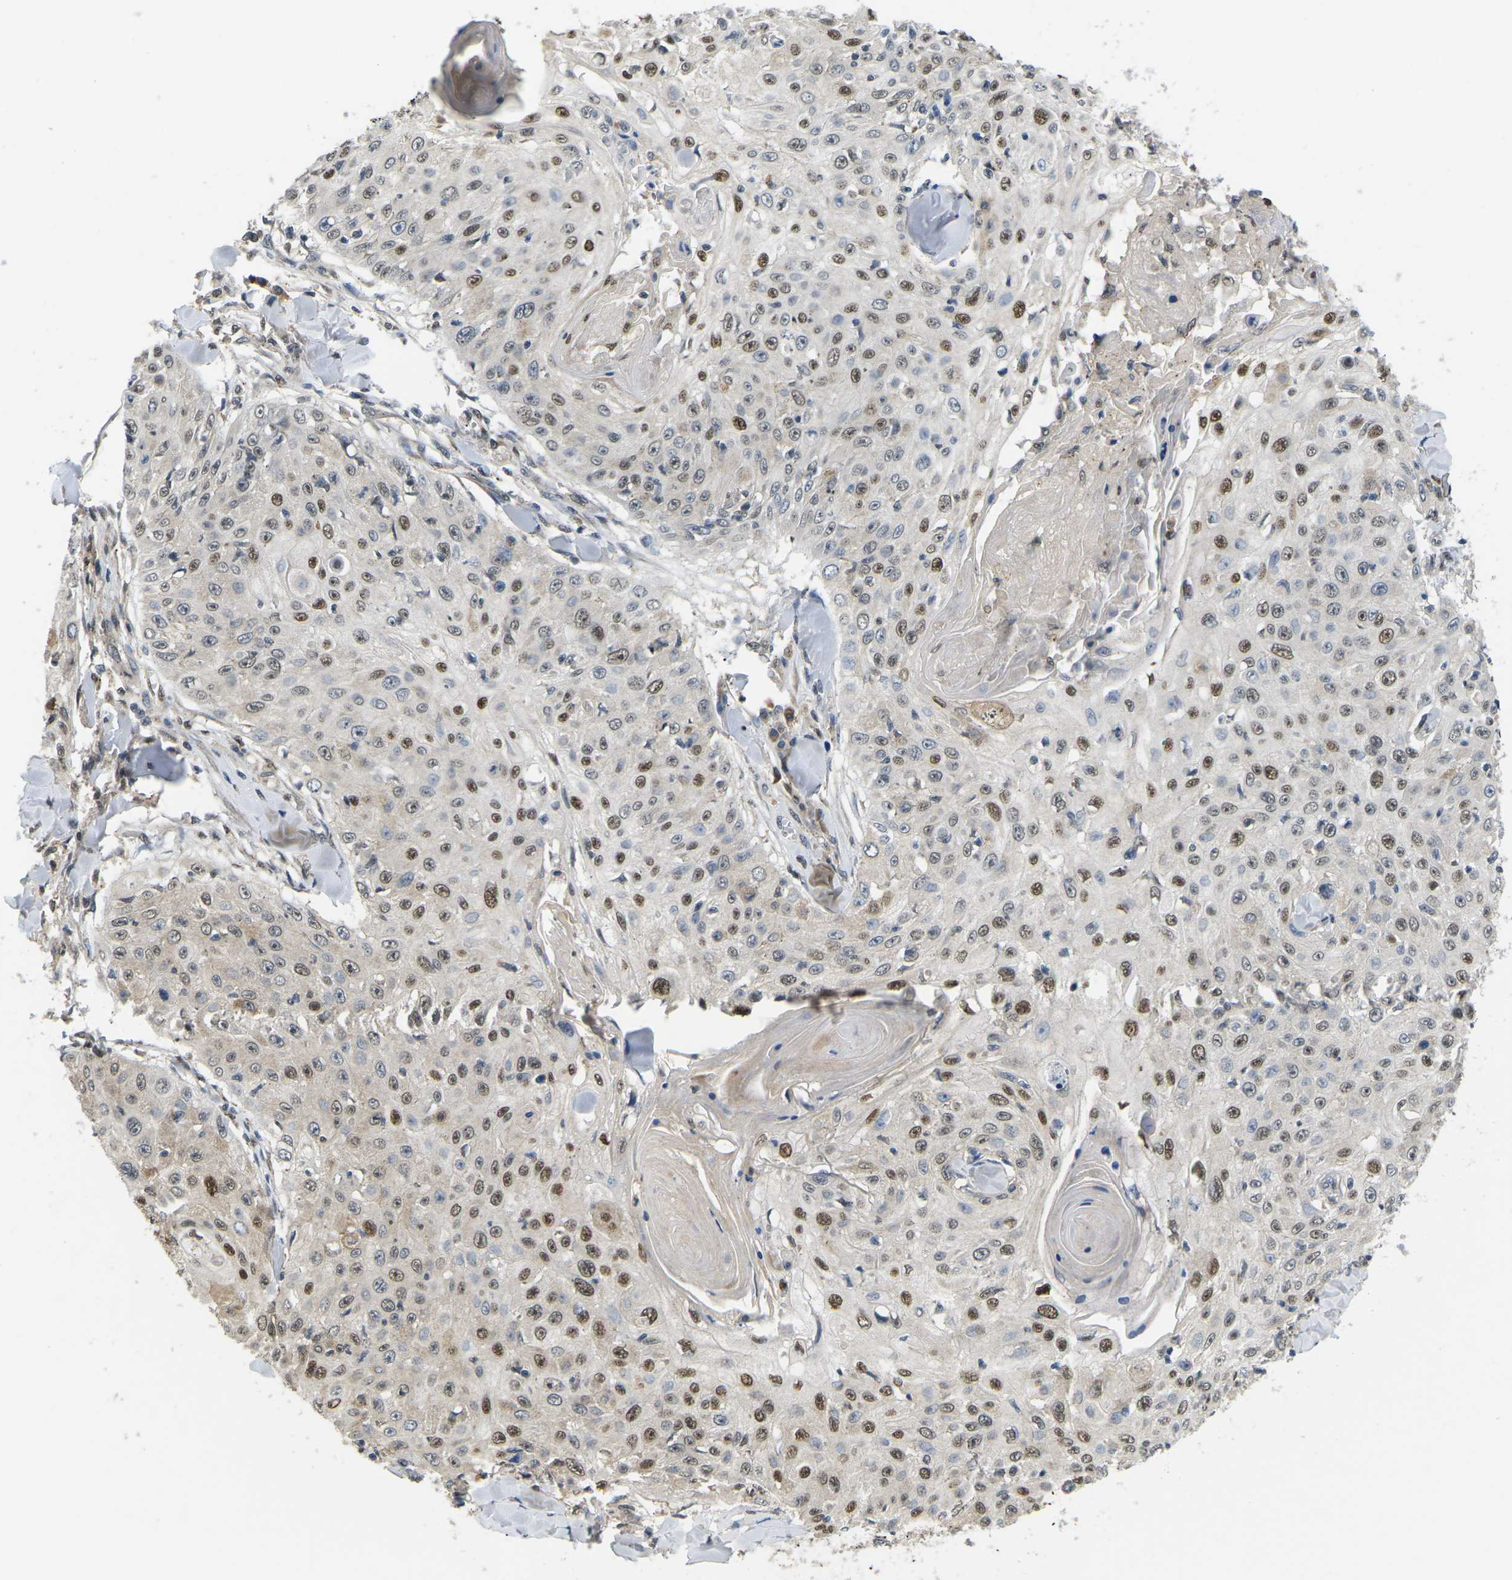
{"staining": {"intensity": "moderate", "quantity": ">75%", "location": "nuclear"}, "tissue": "skin cancer", "cell_type": "Tumor cells", "image_type": "cancer", "snomed": [{"axis": "morphology", "description": "Squamous cell carcinoma, NOS"}, {"axis": "topography", "description": "Skin"}], "caption": "DAB (3,3'-diaminobenzidine) immunohistochemical staining of skin cancer reveals moderate nuclear protein staining in about >75% of tumor cells.", "gene": "ERBB4", "patient": {"sex": "male", "age": 86}}